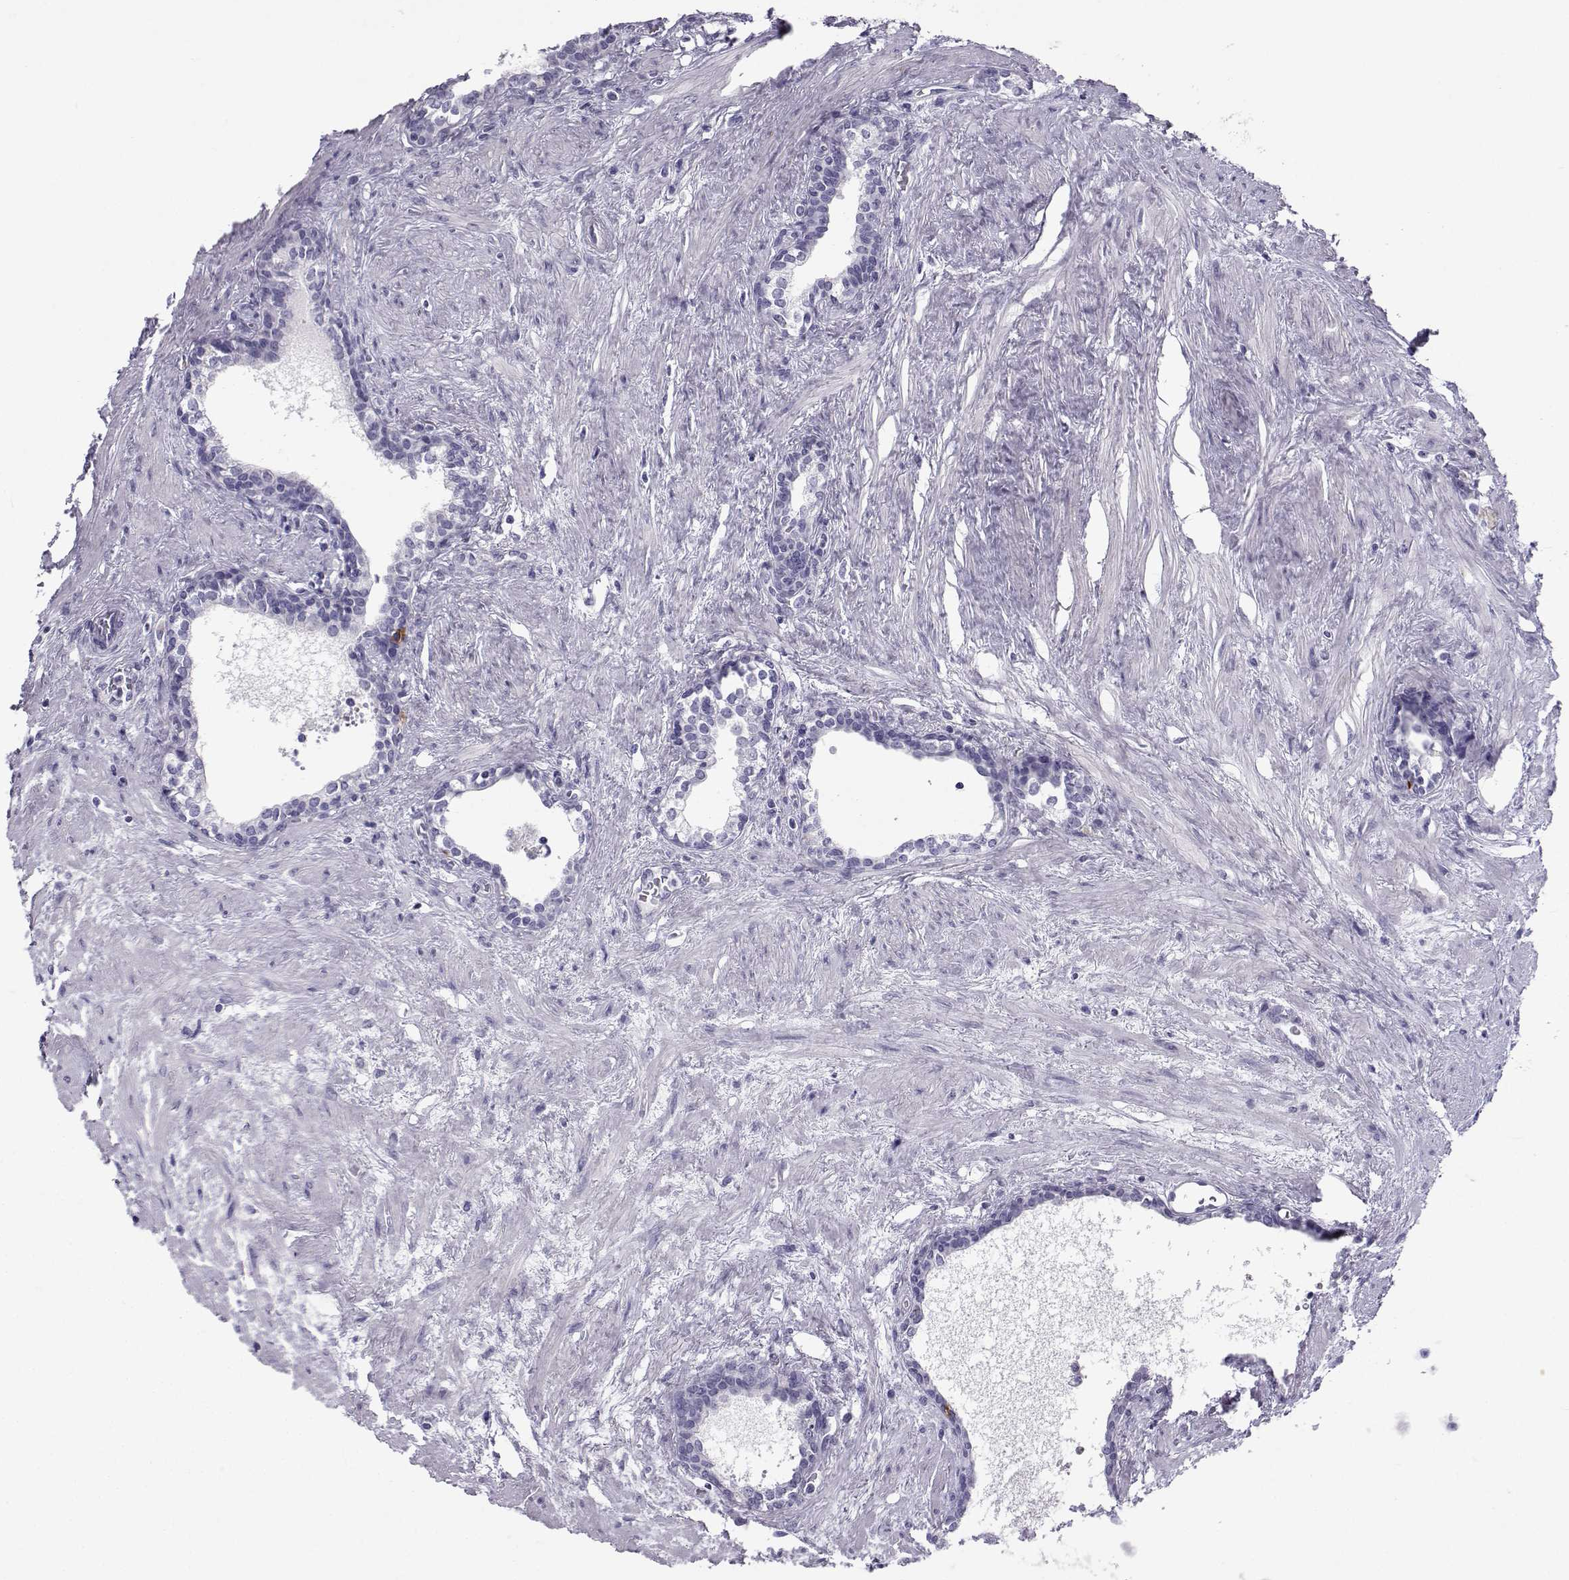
{"staining": {"intensity": "negative", "quantity": "none", "location": "none"}, "tissue": "prostate cancer", "cell_type": "Tumor cells", "image_type": "cancer", "snomed": [{"axis": "morphology", "description": "Adenocarcinoma, NOS"}, {"axis": "morphology", "description": "Adenocarcinoma, High grade"}, {"axis": "topography", "description": "Prostate"}], "caption": "High magnification brightfield microscopy of prostate cancer stained with DAB (3,3'-diaminobenzidine) (brown) and counterstained with hematoxylin (blue): tumor cells show no significant positivity.", "gene": "PCSK1N", "patient": {"sex": "male", "age": 61}}